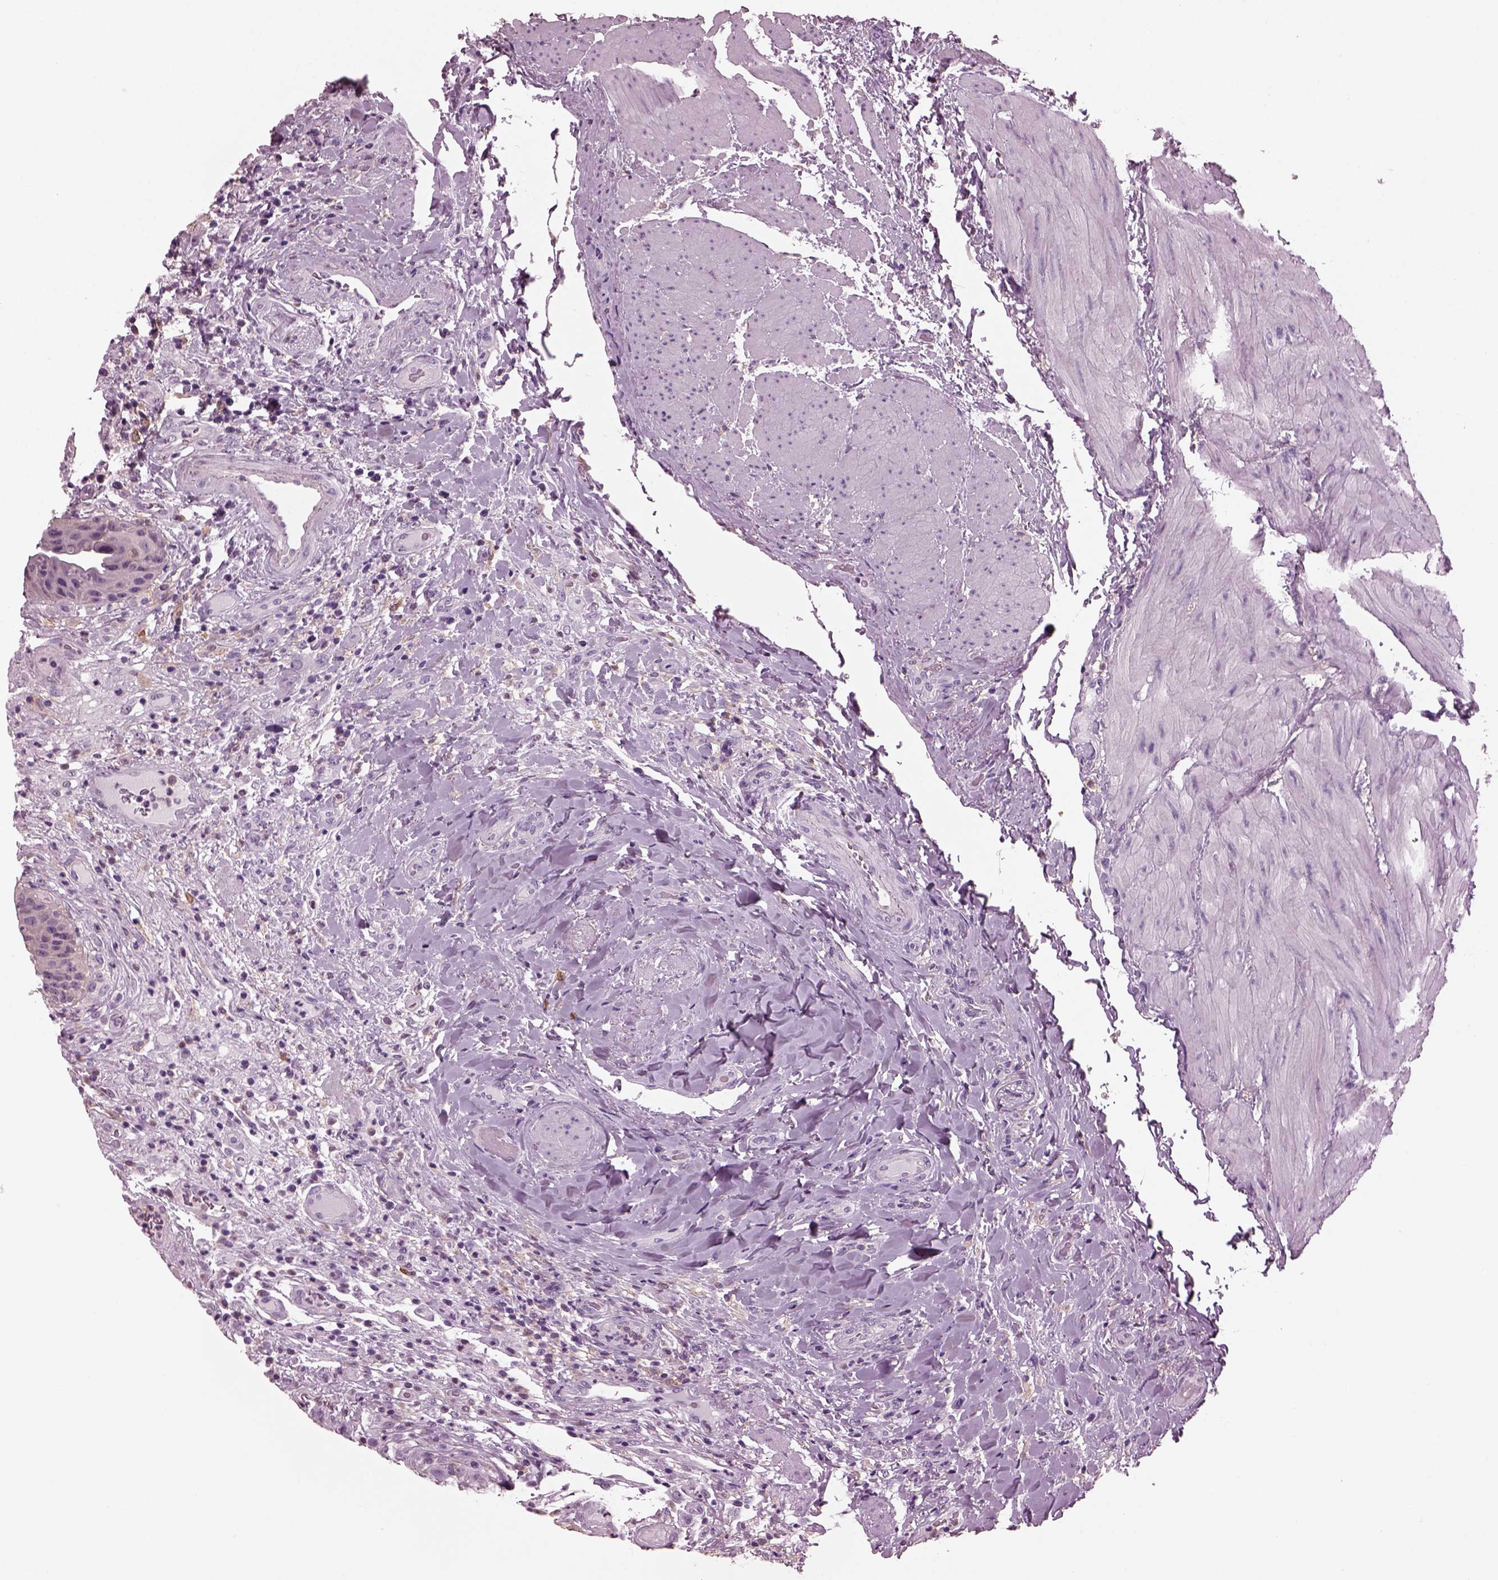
{"staining": {"intensity": "negative", "quantity": "none", "location": "none"}, "tissue": "urinary bladder", "cell_type": "Urothelial cells", "image_type": "normal", "snomed": [{"axis": "morphology", "description": "Normal tissue, NOS"}, {"axis": "topography", "description": "Urinary bladder"}], "caption": "Immunohistochemistry histopathology image of normal urinary bladder: urinary bladder stained with DAB (3,3'-diaminobenzidine) demonstrates no significant protein expression in urothelial cells. (DAB (3,3'-diaminobenzidine) immunohistochemistry (IHC) with hematoxylin counter stain).", "gene": "SHTN1", "patient": {"sex": "male", "age": 66}}